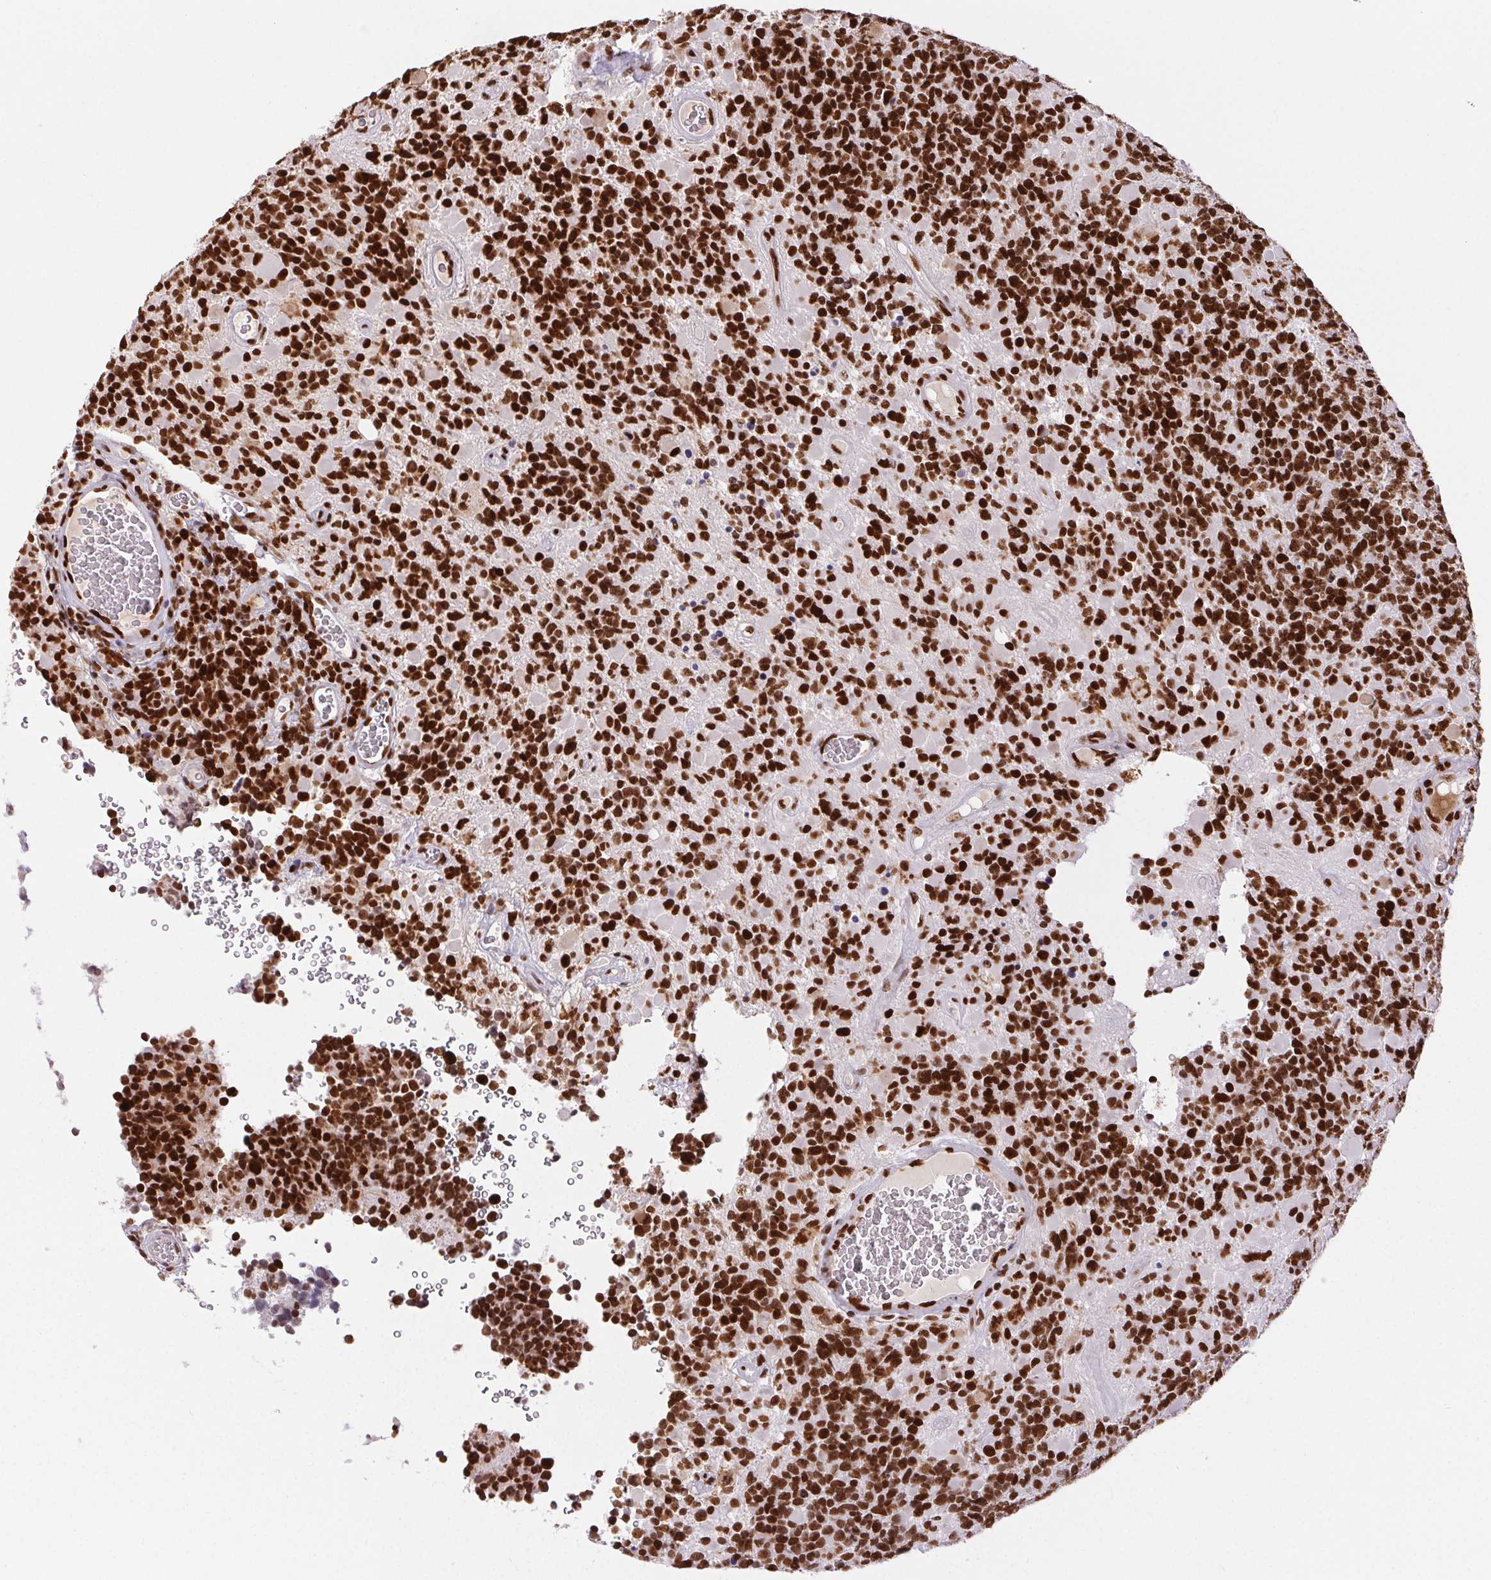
{"staining": {"intensity": "strong", "quantity": ">75%", "location": "nuclear"}, "tissue": "glioma", "cell_type": "Tumor cells", "image_type": "cancer", "snomed": [{"axis": "morphology", "description": "Glioma, malignant, High grade"}, {"axis": "topography", "description": "Brain"}], "caption": "Human glioma stained with a brown dye exhibits strong nuclear positive positivity in about >75% of tumor cells.", "gene": "ZNF80", "patient": {"sex": "female", "age": 40}}